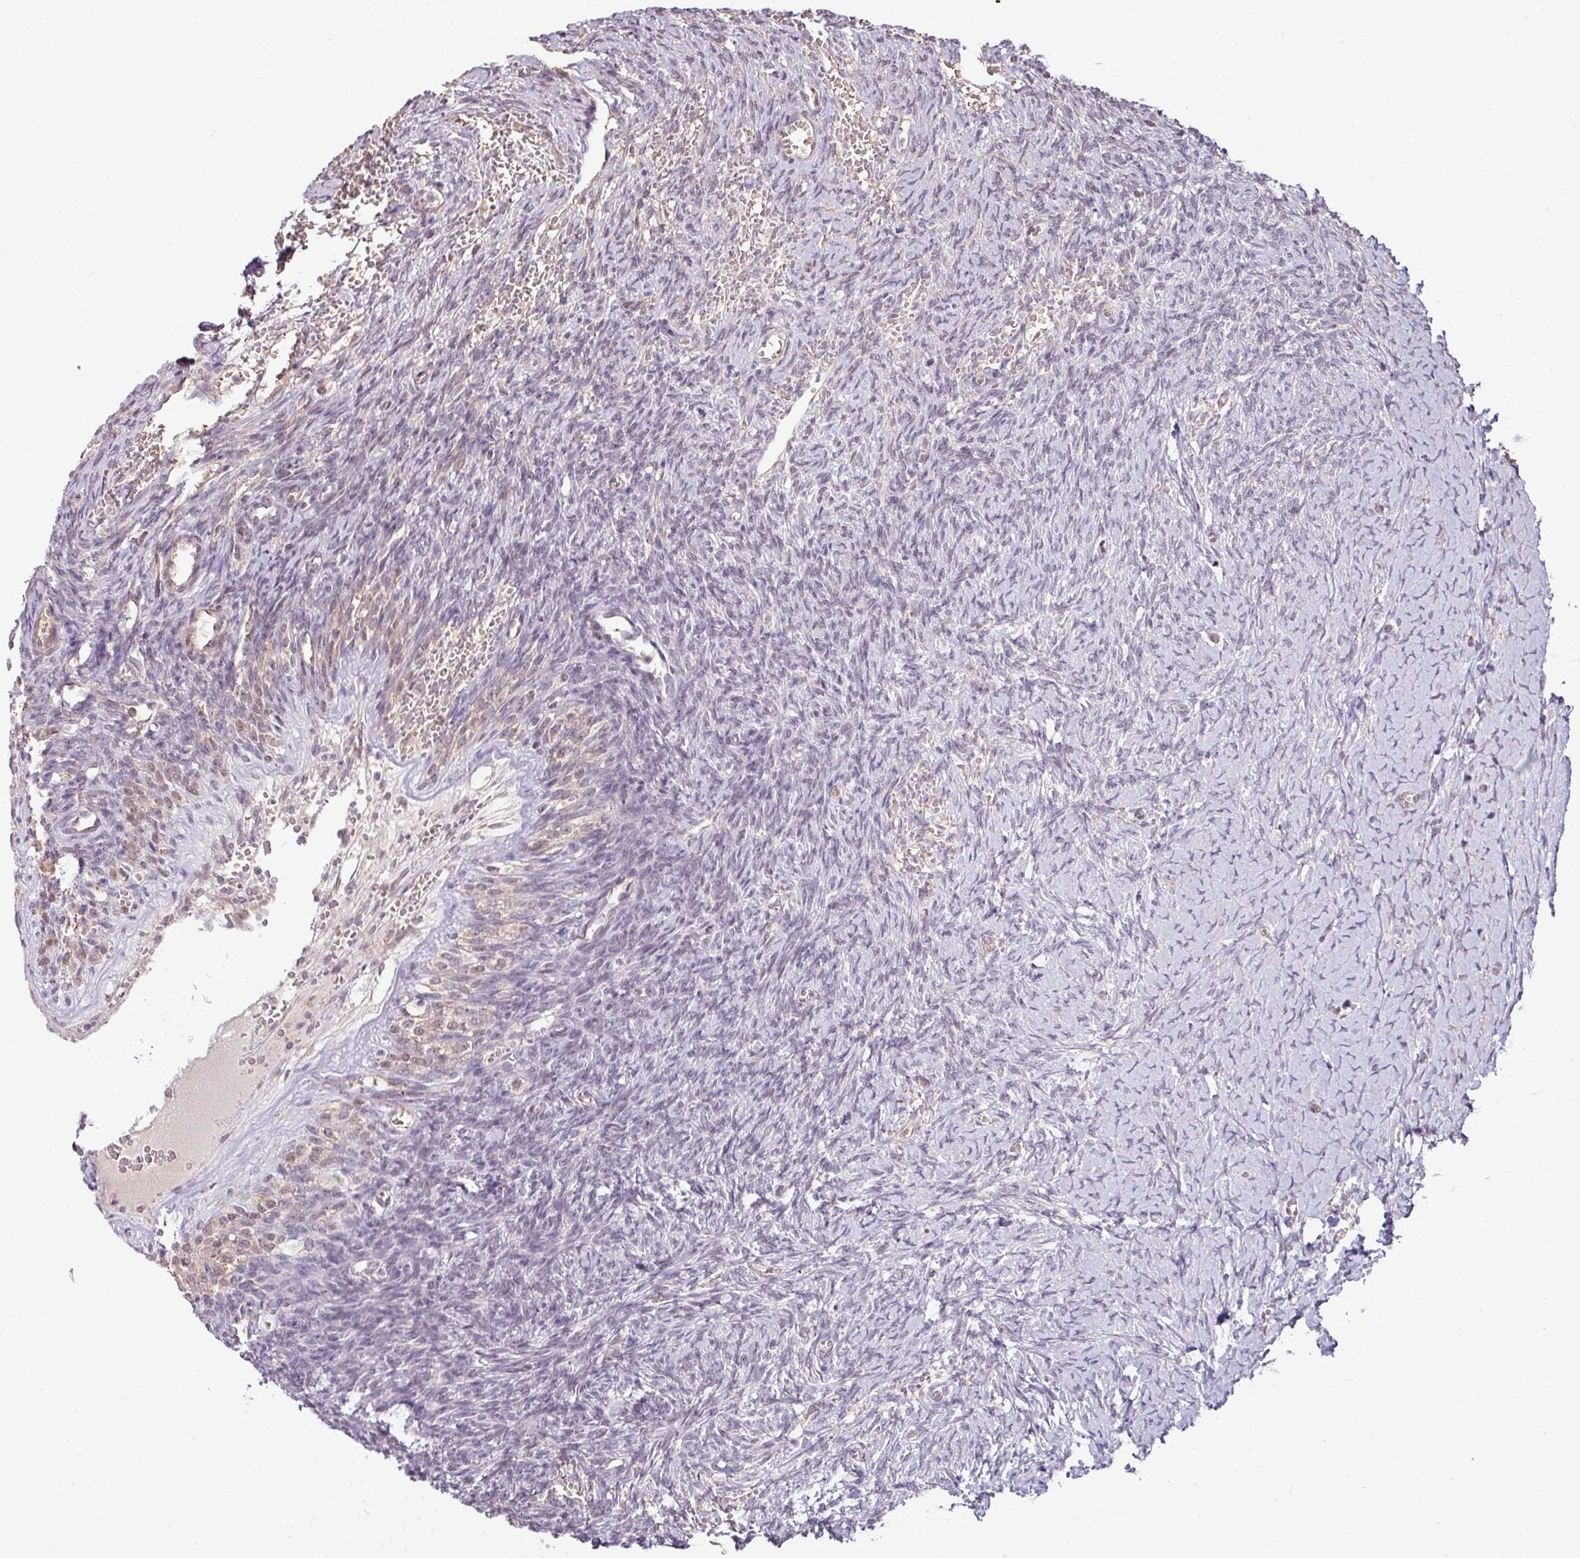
{"staining": {"intensity": "negative", "quantity": "none", "location": "none"}, "tissue": "ovary", "cell_type": "Ovarian stroma cells", "image_type": "normal", "snomed": [{"axis": "morphology", "description": "Normal tissue, NOS"}, {"axis": "topography", "description": "Ovary"}], "caption": "A photomicrograph of ovary stained for a protein exhibits no brown staining in ovarian stroma cells.", "gene": "PARP2", "patient": {"sex": "female", "age": 39}}